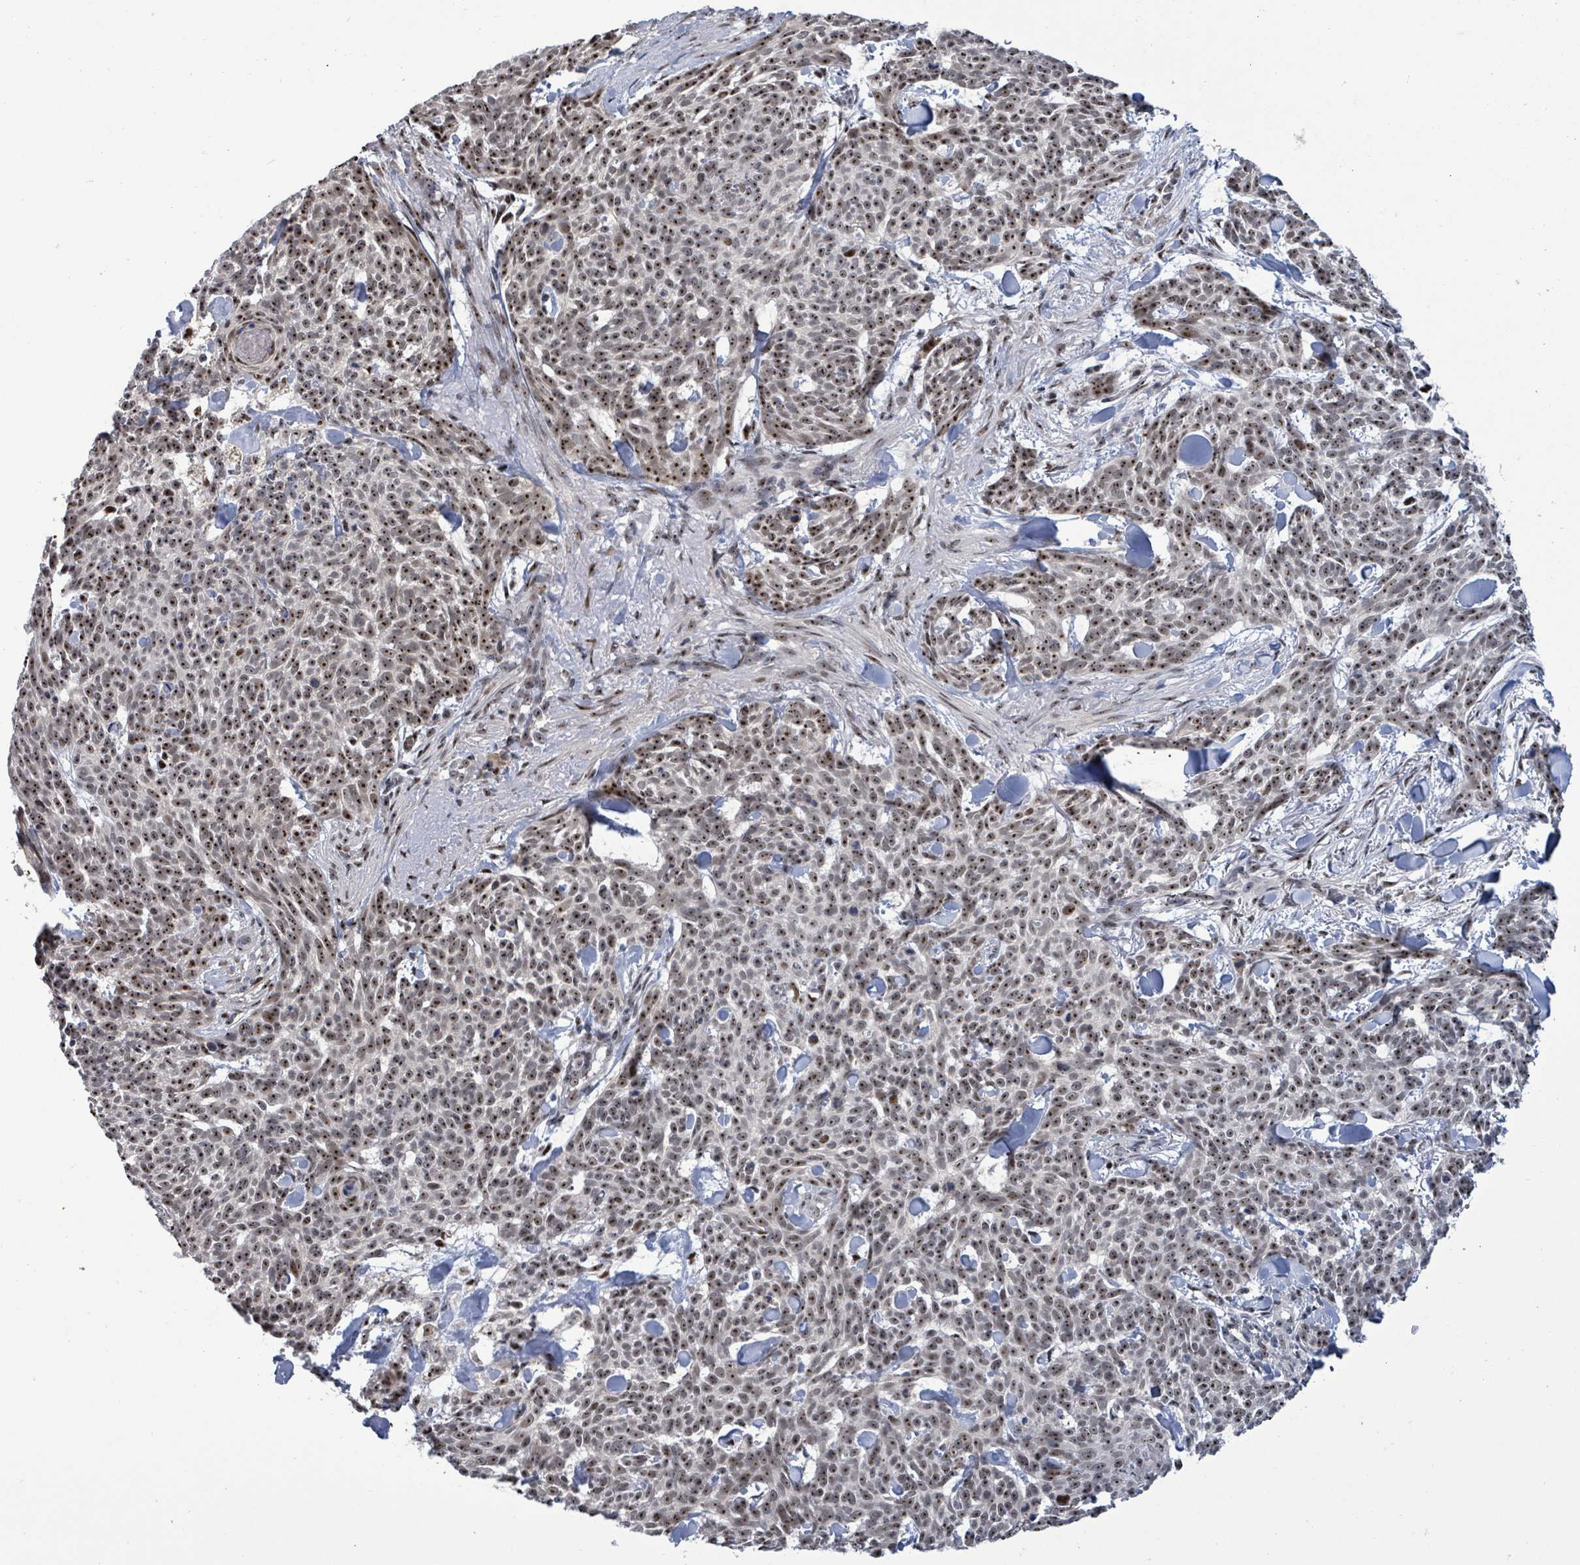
{"staining": {"intensity": "moderate", "quantity": ">75%", "location": "nuclear"}, "tissue": "skin cancer", "cell_type": "Tumor cells", "image_type": "cancer", "snomed": [{"axis": "morphology", "description": "Basal cell carcinoma"}, {"axis": "topography", "description": "Skin"}], "caption": "There is medium levels of moderate nuclear staining in tumor cells of skin cancer, as demonstrated by immunohistochemical staining (brown color).", "gene": "RRN3", "patient": {"sex": "female", "age": 93}}